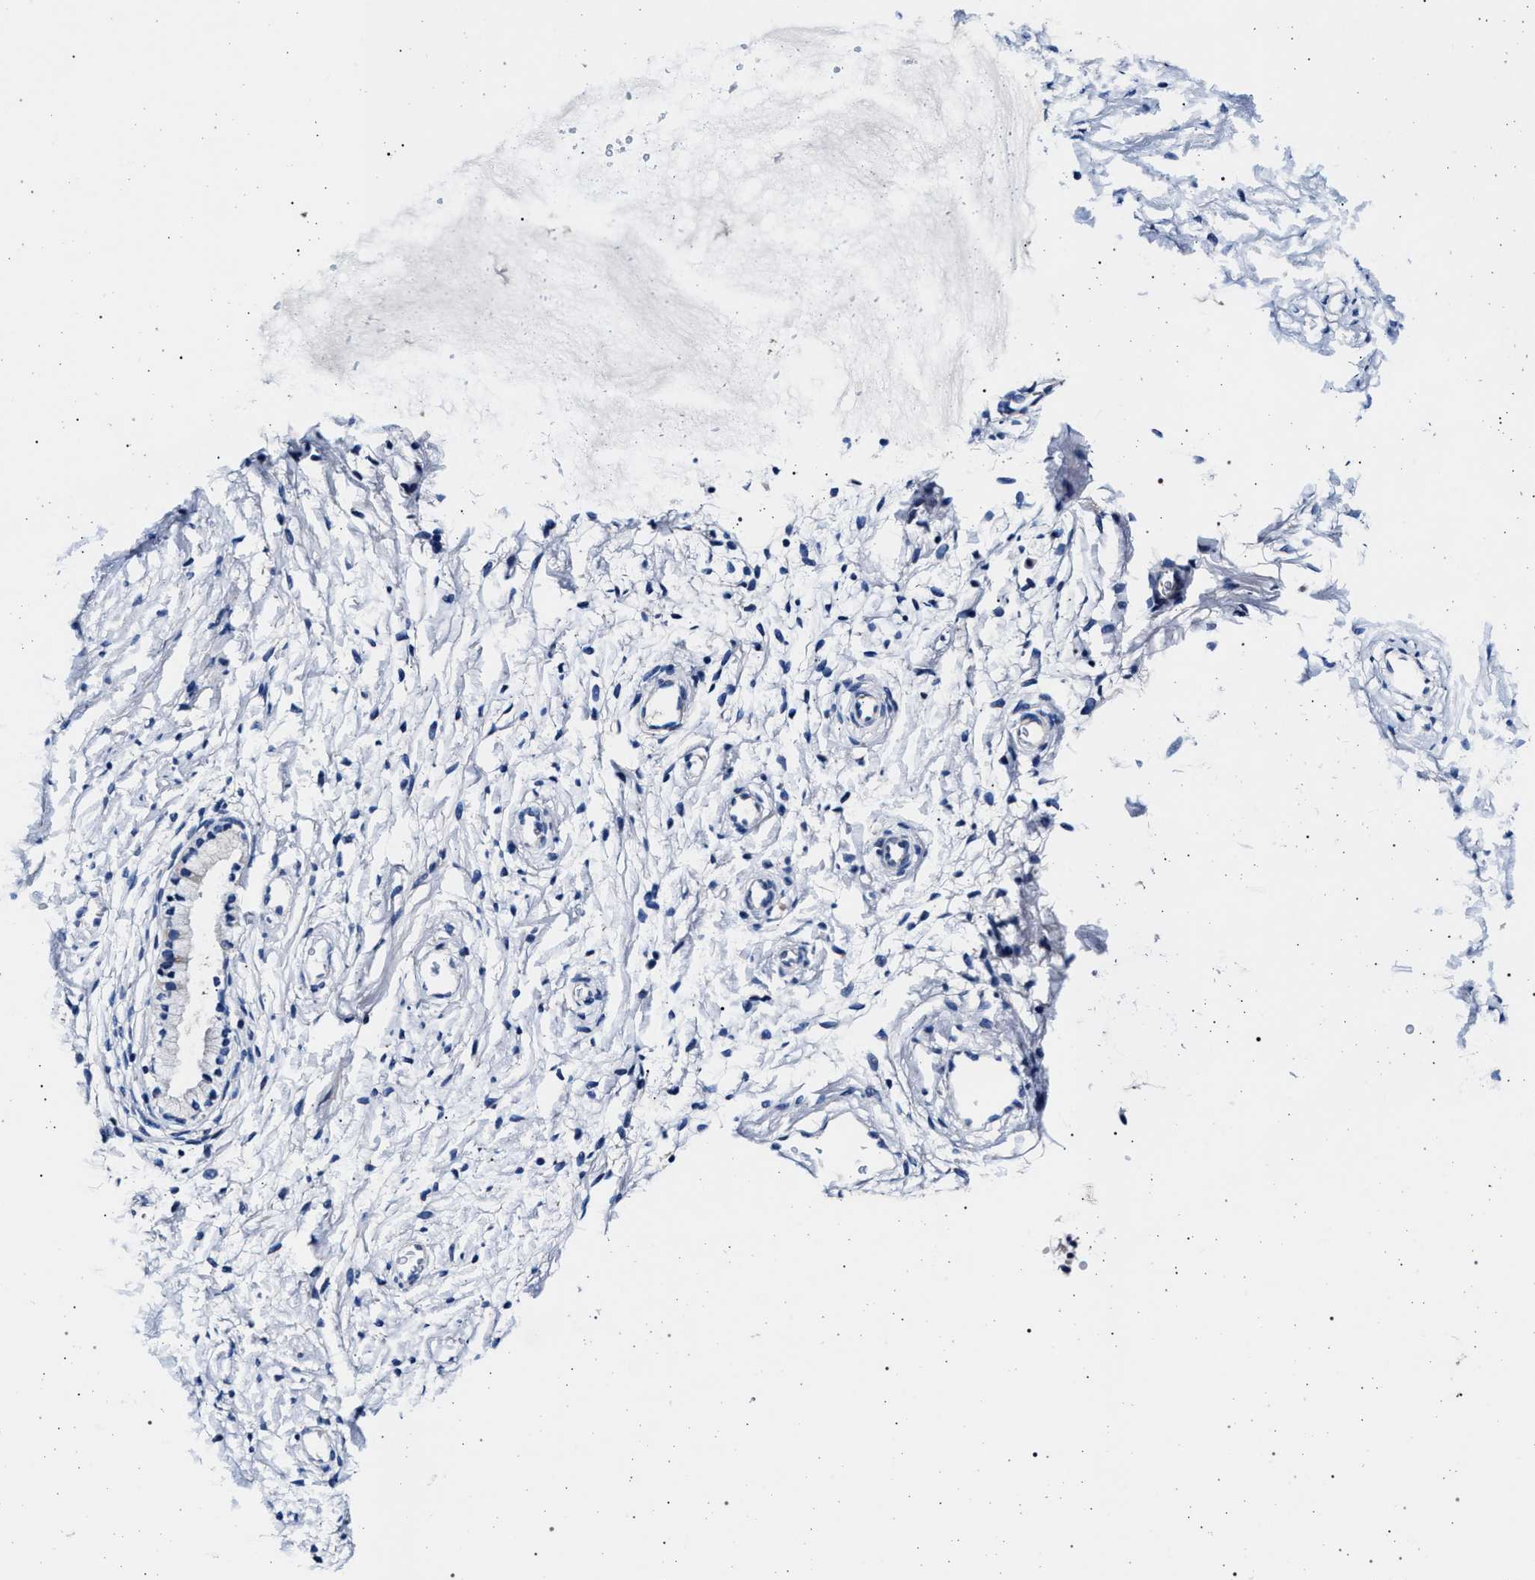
{"staining": {"intensity": "negative", "quantity": "none", "location": "none"}, "tissue": "cervix", "cell_type": "Glandular cells", "image_type": "normal", "snomed": [{"axis": "morphology", "description": "Normal tissue, NOS"}, {"axis": "topography", "description": "Cervix"}], "caption": "Micrograph shows no protein positivity in glandular cells of normal cervix.", "gene": "MAP3K2", "patient": {"sex": "female", "age": 72}}